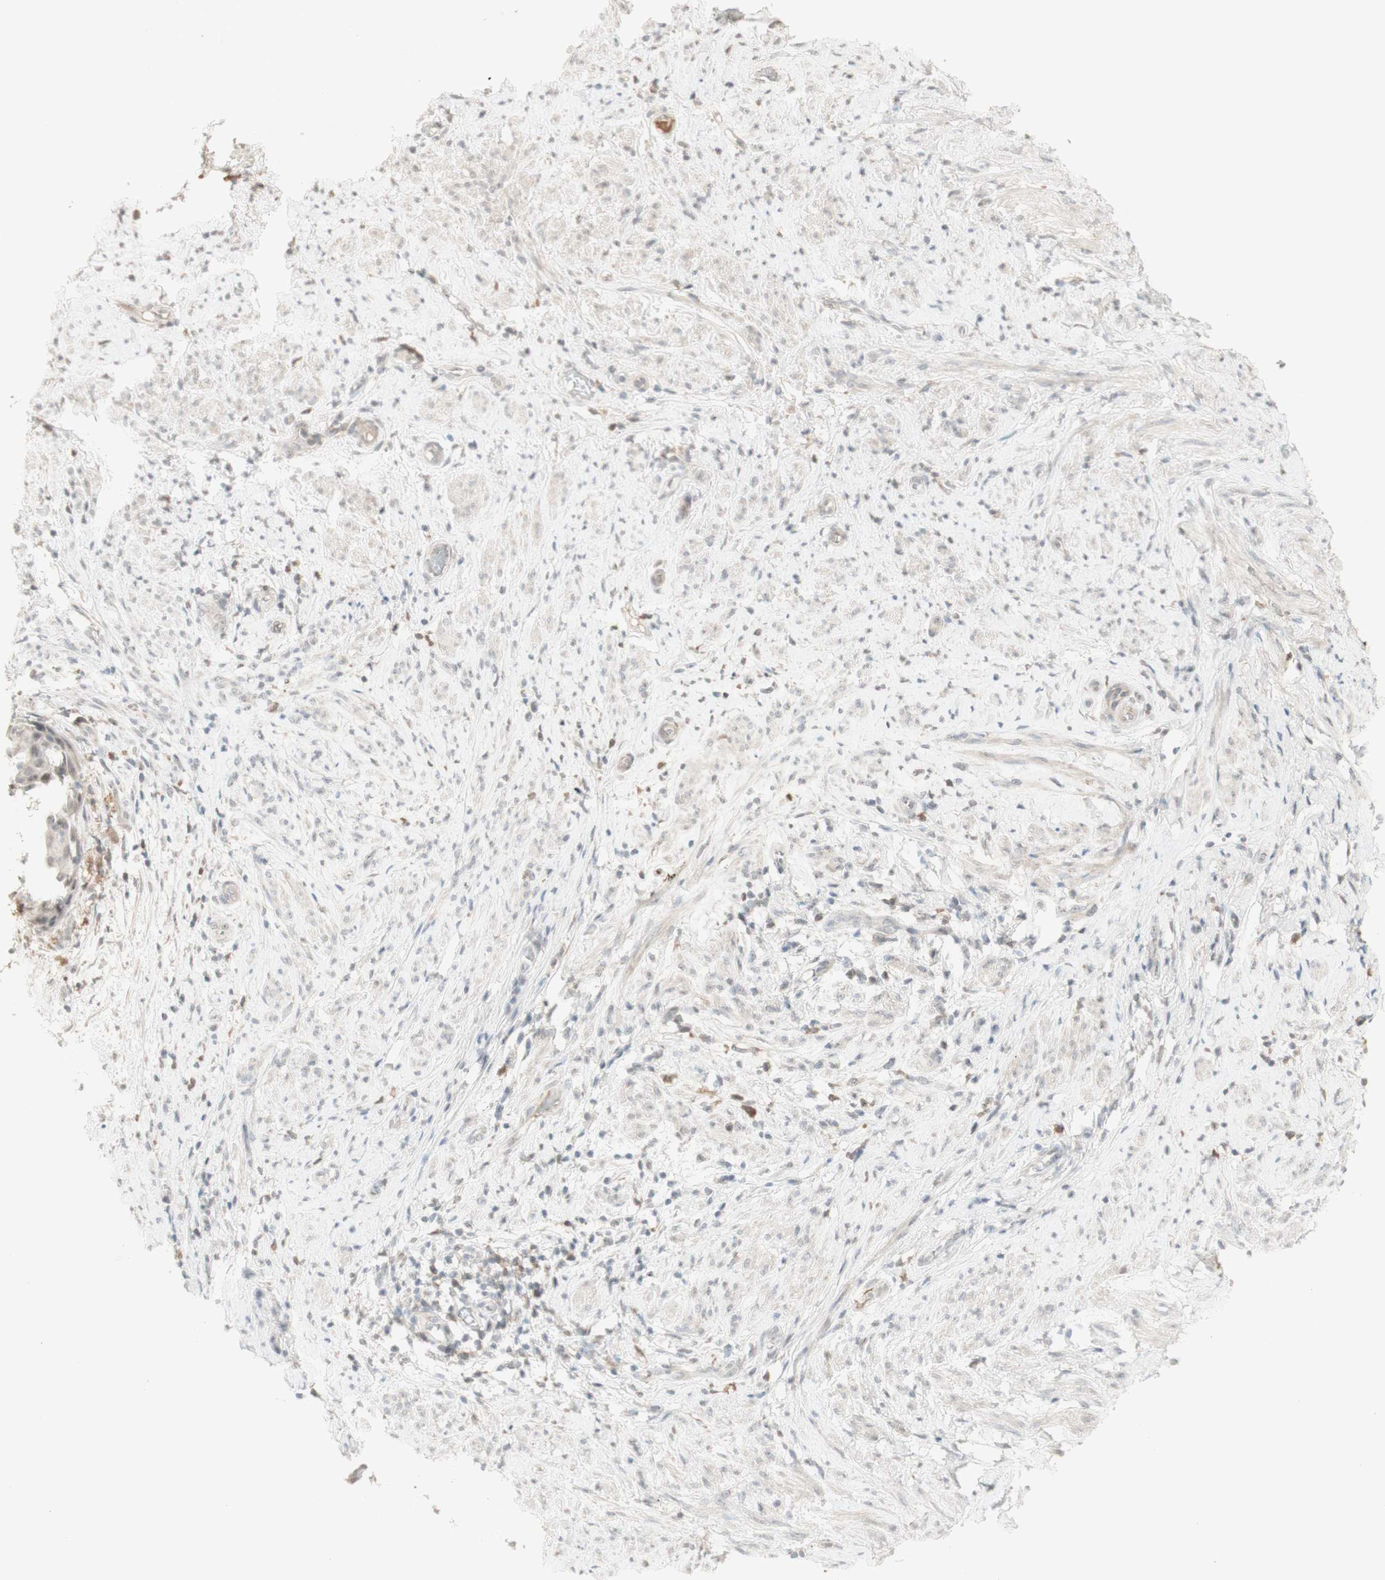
{"staining": {"intensity": "negative", "quantity": "none", "location": "none"}, "tissue": "endometrial cancer", "cell_type": "Tumor cells", "image_type": "cancer", "snomed": [{"axis": "morphology", "description": "Adenocarcinoma, NOS"}, {"axis": "topography", "description": "Endometrium"}], "caption": "Tumor cells show no significant protein positivity in endometrial cancer (adenocarcinoma).", "gene": "PLCD4", "patient": {"sex": "female", "age": 85}}